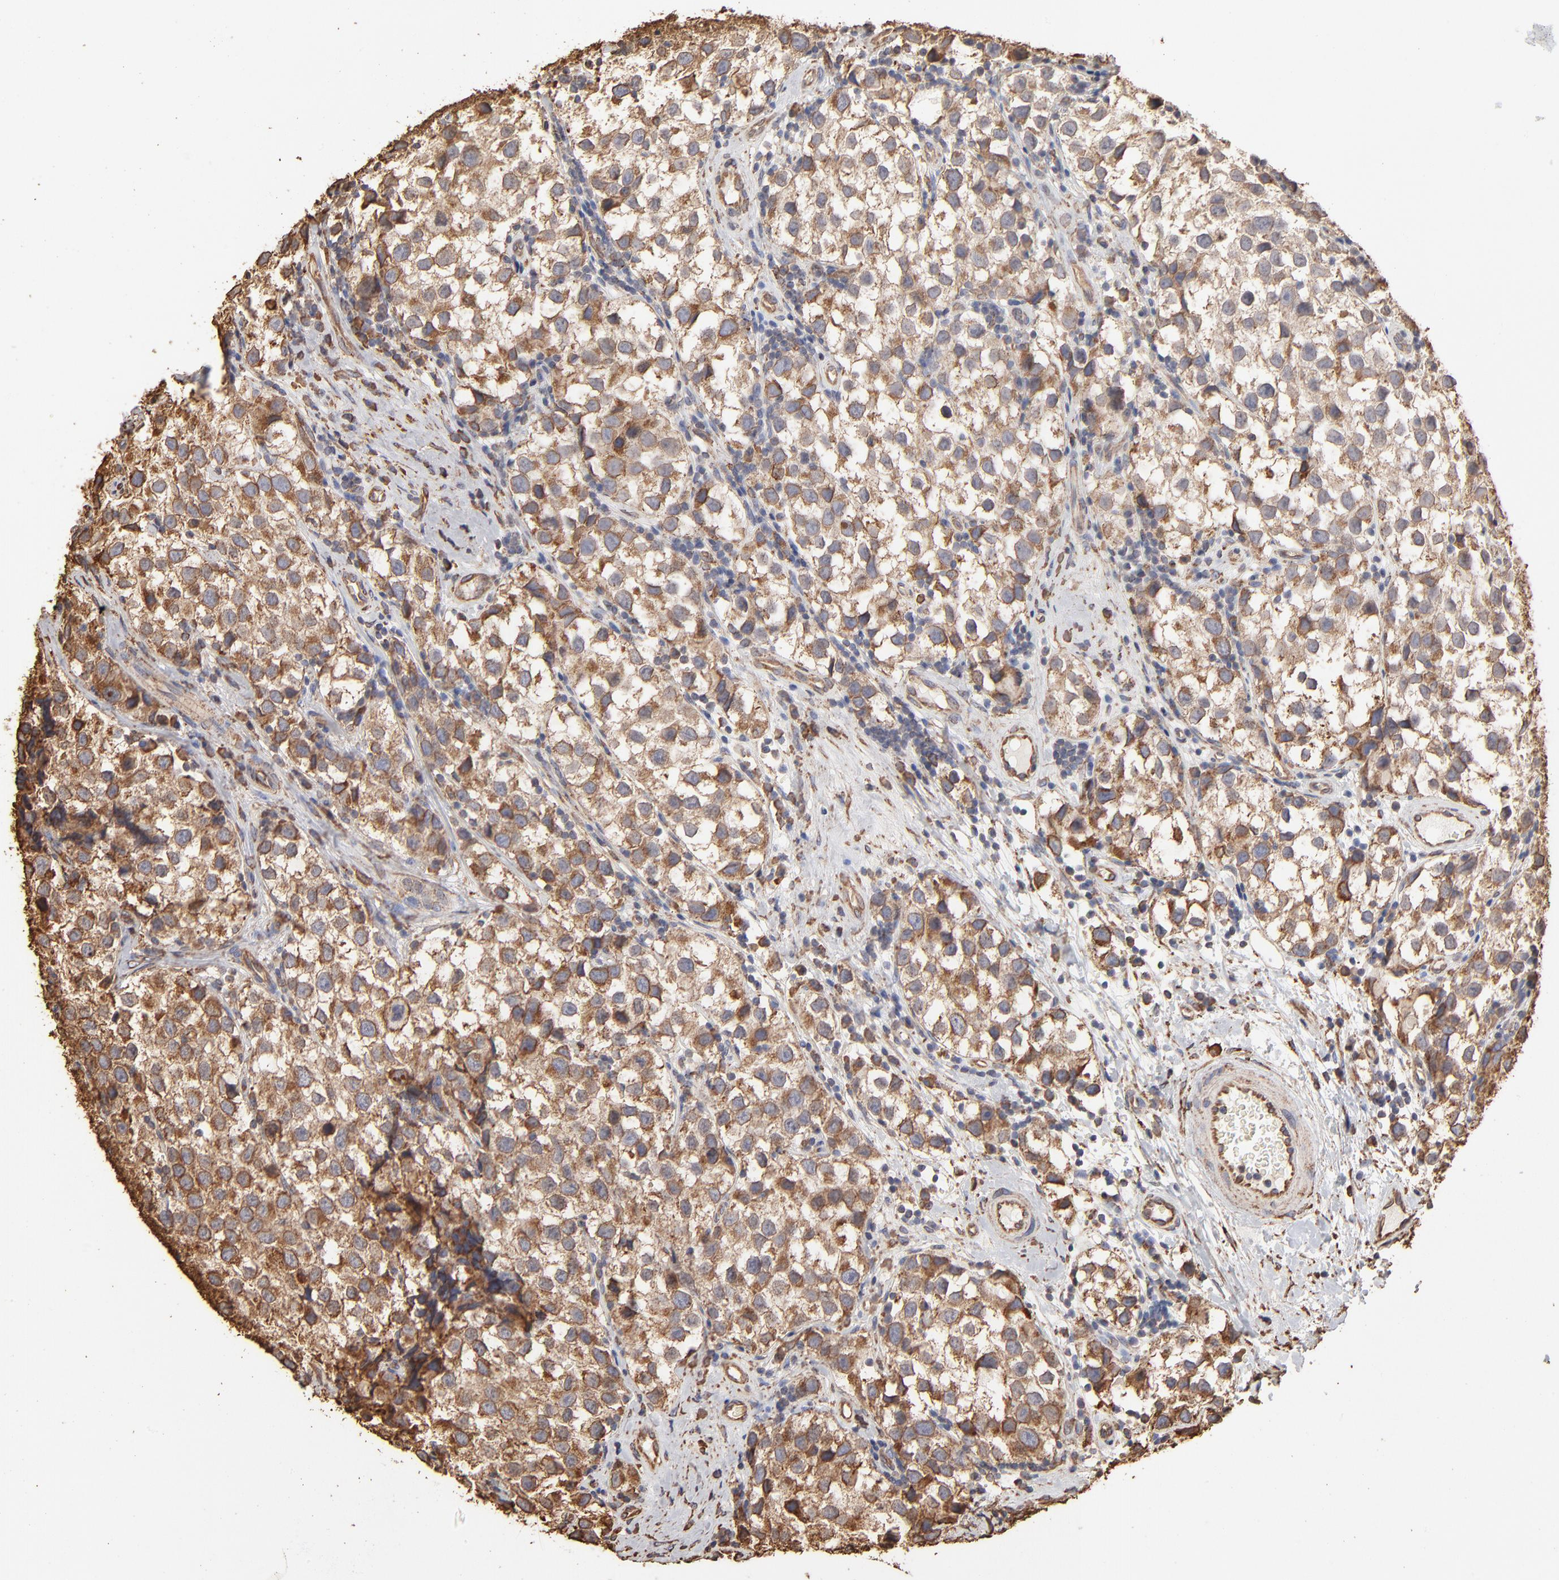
{"staining": {"intensity": "moderate", "quantity": ">75%", "location": "cytoplasmic/membranous"}, "tissue": "testis cancer", "cell_type": "Tumor cells", "image_type": "cancer", "snomed": [{"axis": "morphology", "description": "Seminoma, NOS"}, {"axis": "topography", "description": "Testis"}], "caption": "Tumor cells demonstrate medium levels of moderate cytoplasmic/membranous expression in about >75% of cells in testis cancer.", "gene": "PDIA3", "patient": {"sex": "male", "age": 39}}